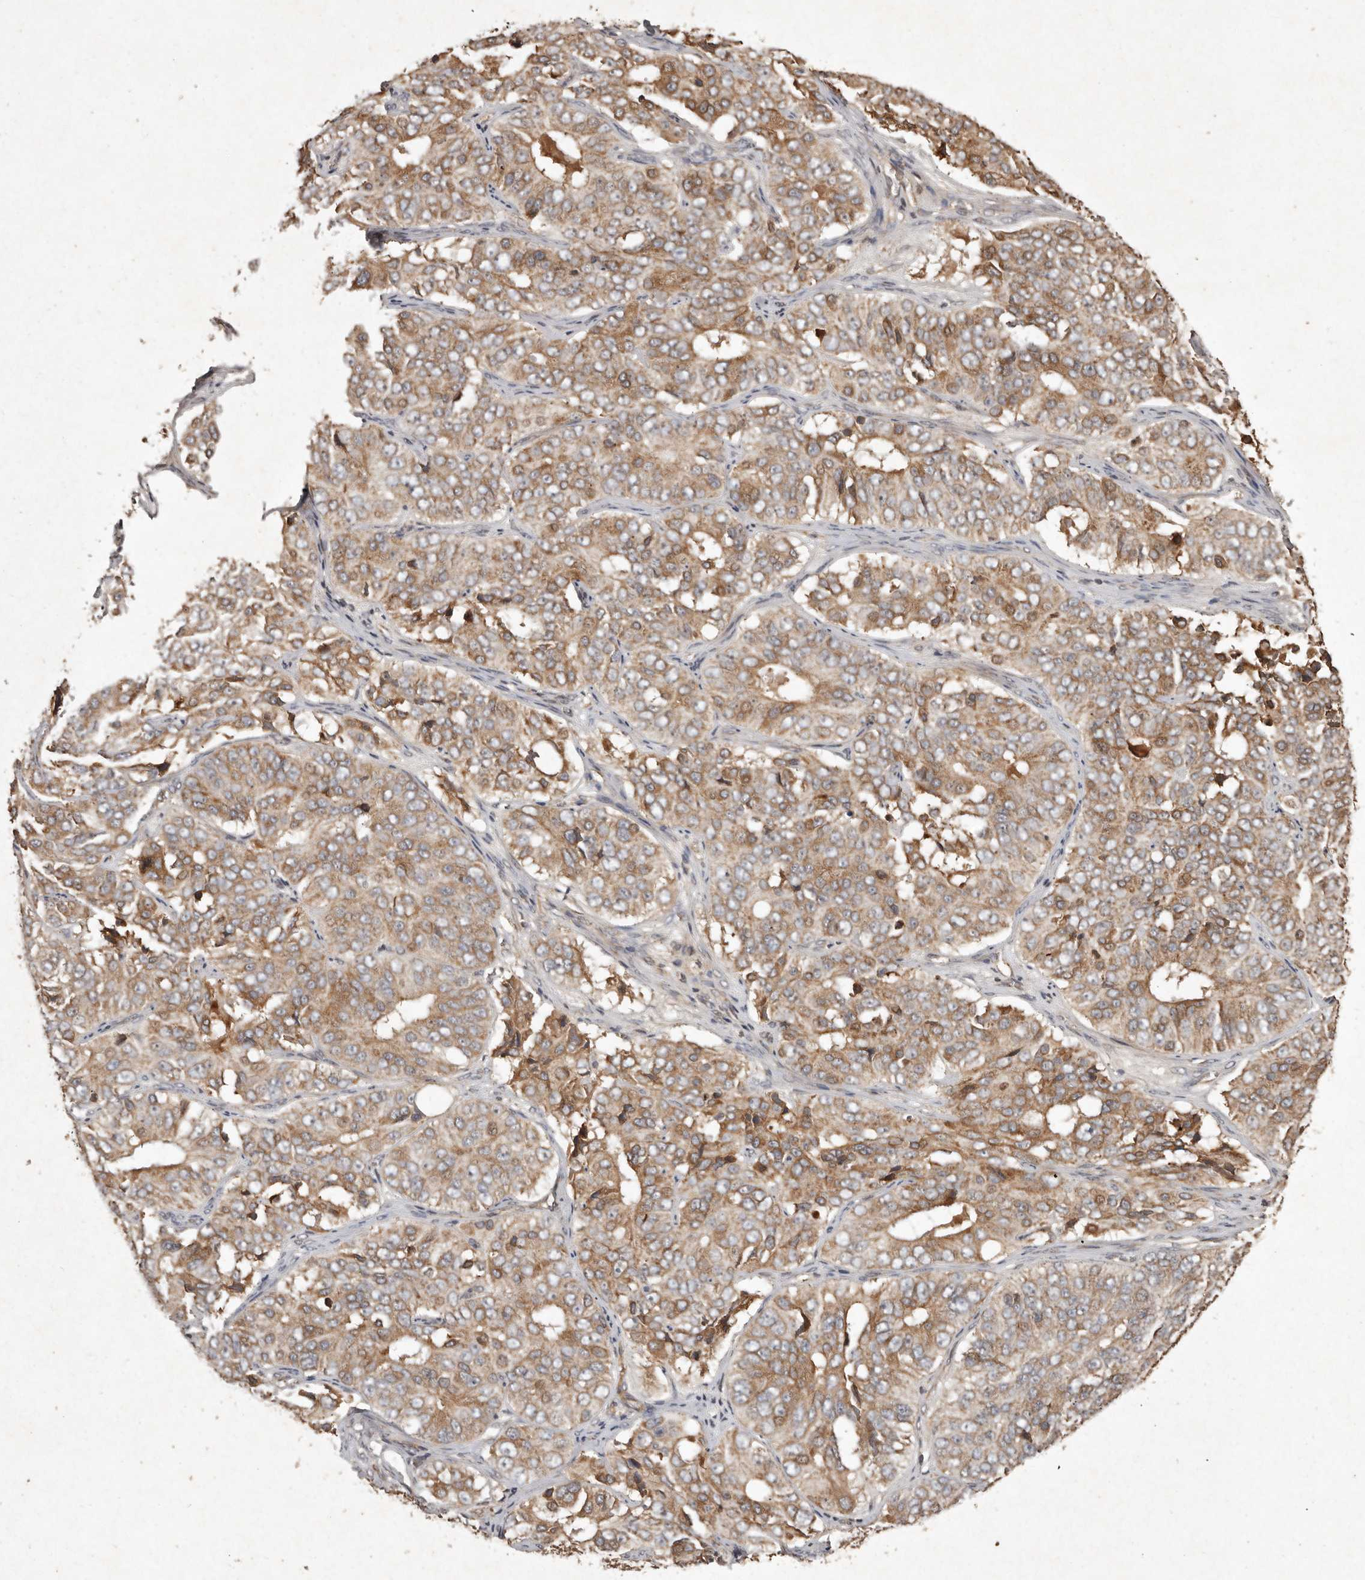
{"staining": {"intensity": "moderate", "quantity": ">75%", "location": "cytoplasmic/membranous"}, "tissue": "ovarian cancer", "cell_type": "Tumor cells", "image_type": "cancer", "snomed": [{"axis": "morphology", "description": "Carcinoma, endometroid"}, {"axis": "topography", "description": "Ovary"}], "caption": "Protein staining of endometroid carcinoma (ovarian) tissue exhibits moderate cytoplasmic/membranous positivity in approximately >75% of tumor cells.", "gene": "SEMA3A", "patient": {"sex": "female", "age": 51}}